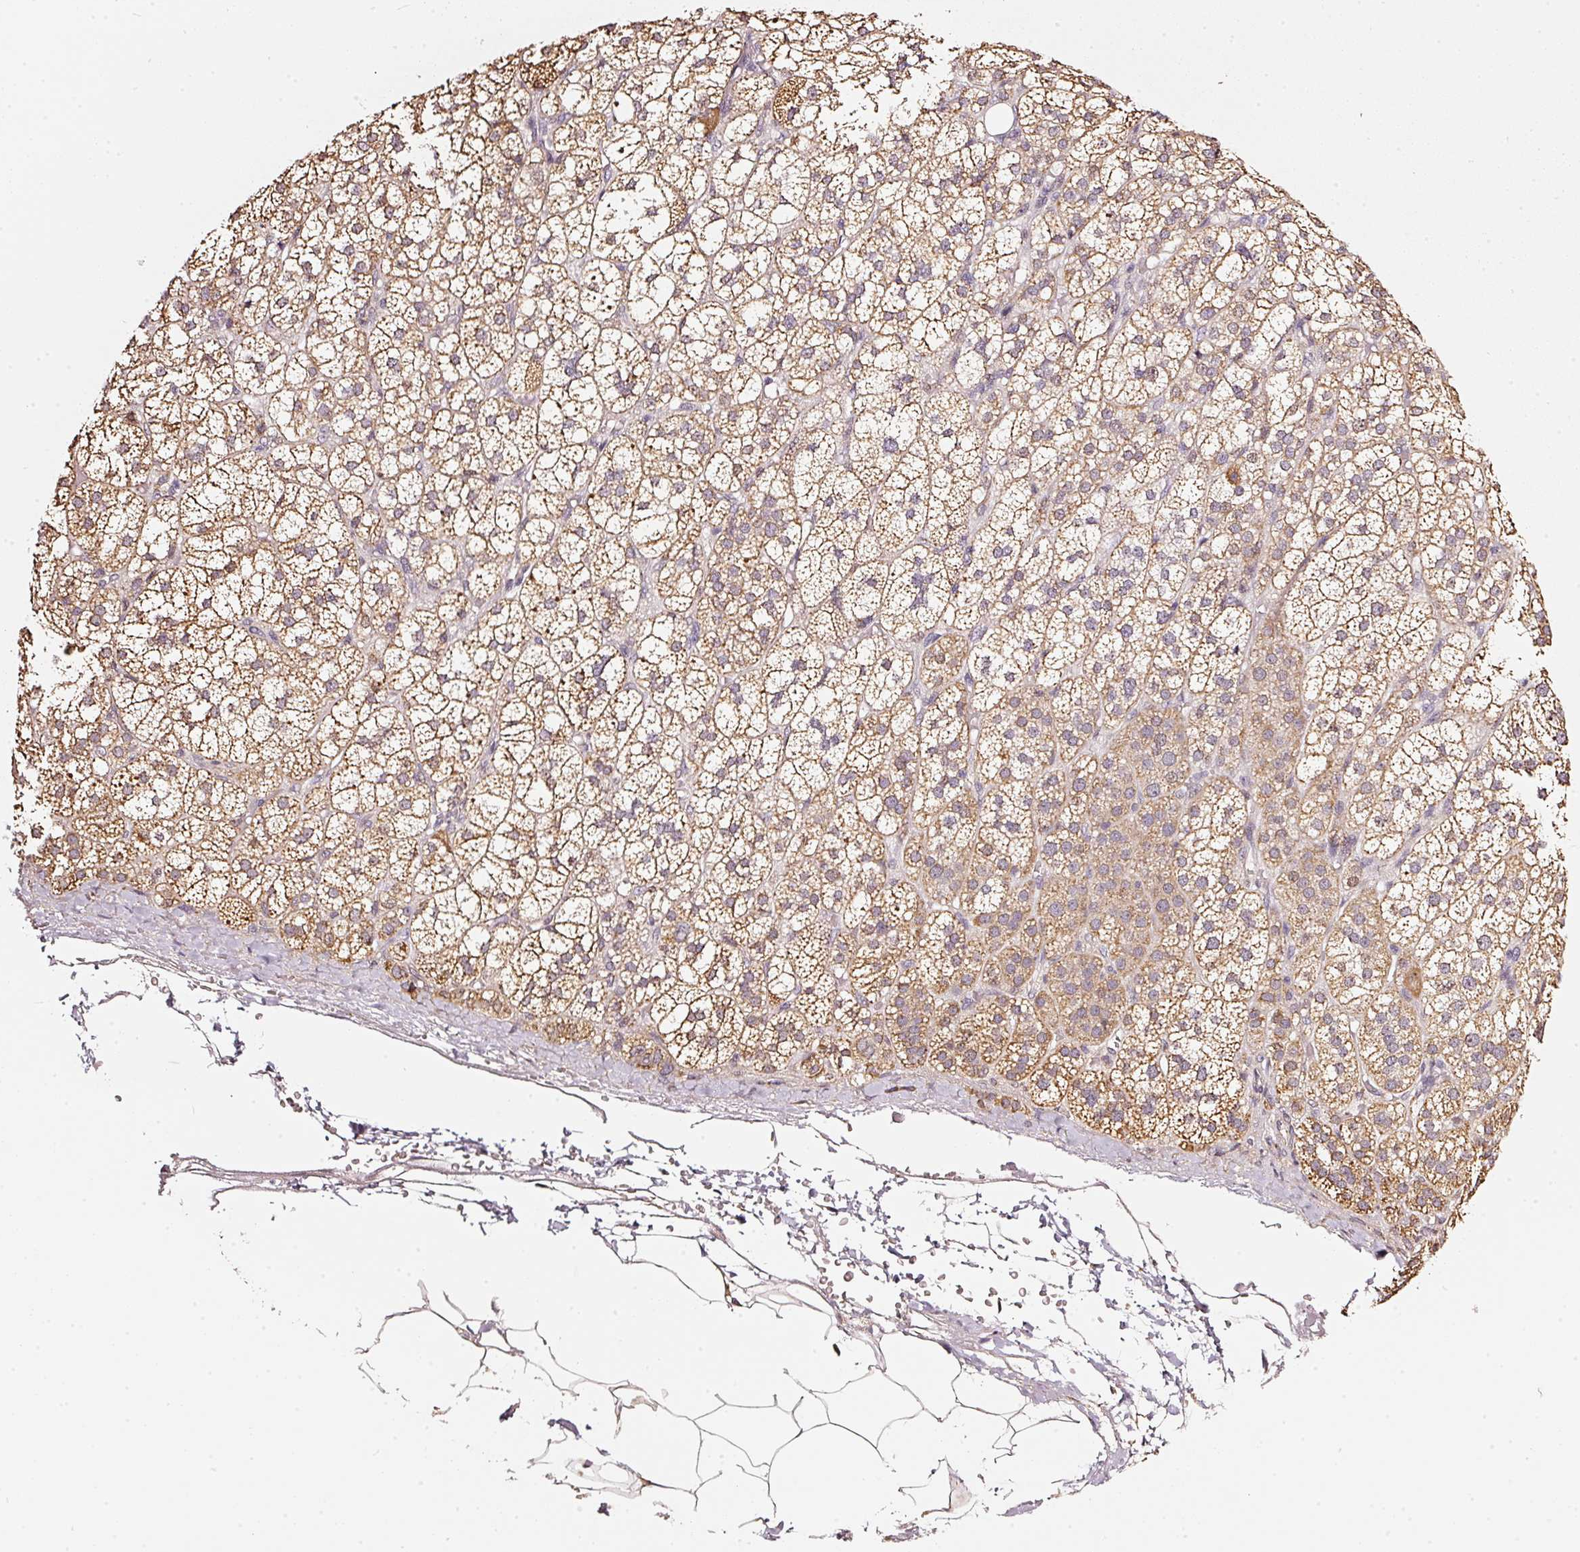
{"staining": {"intensity": "weak", "quantity": ">75%", "location": "cytoplasmic/membranous"}, "tissue": "adrenal gland", "cell_type": "Glandular cells", "image_type": "normal", "snomed": [{"axis": "morphology", "description": "Normal tissue, NOS"}, {"axis": "topography", "description": "Adrenal gland"}], "caption": "Glandular cells reveal low levels of weak cytoplasmic/membranous expression in about >75% of cells in benign human adrenal gland. (IHC, brightfield microscopy, high magnification).", "gene": "RAB35", "patient": {"sex": "female", "age": 60}}